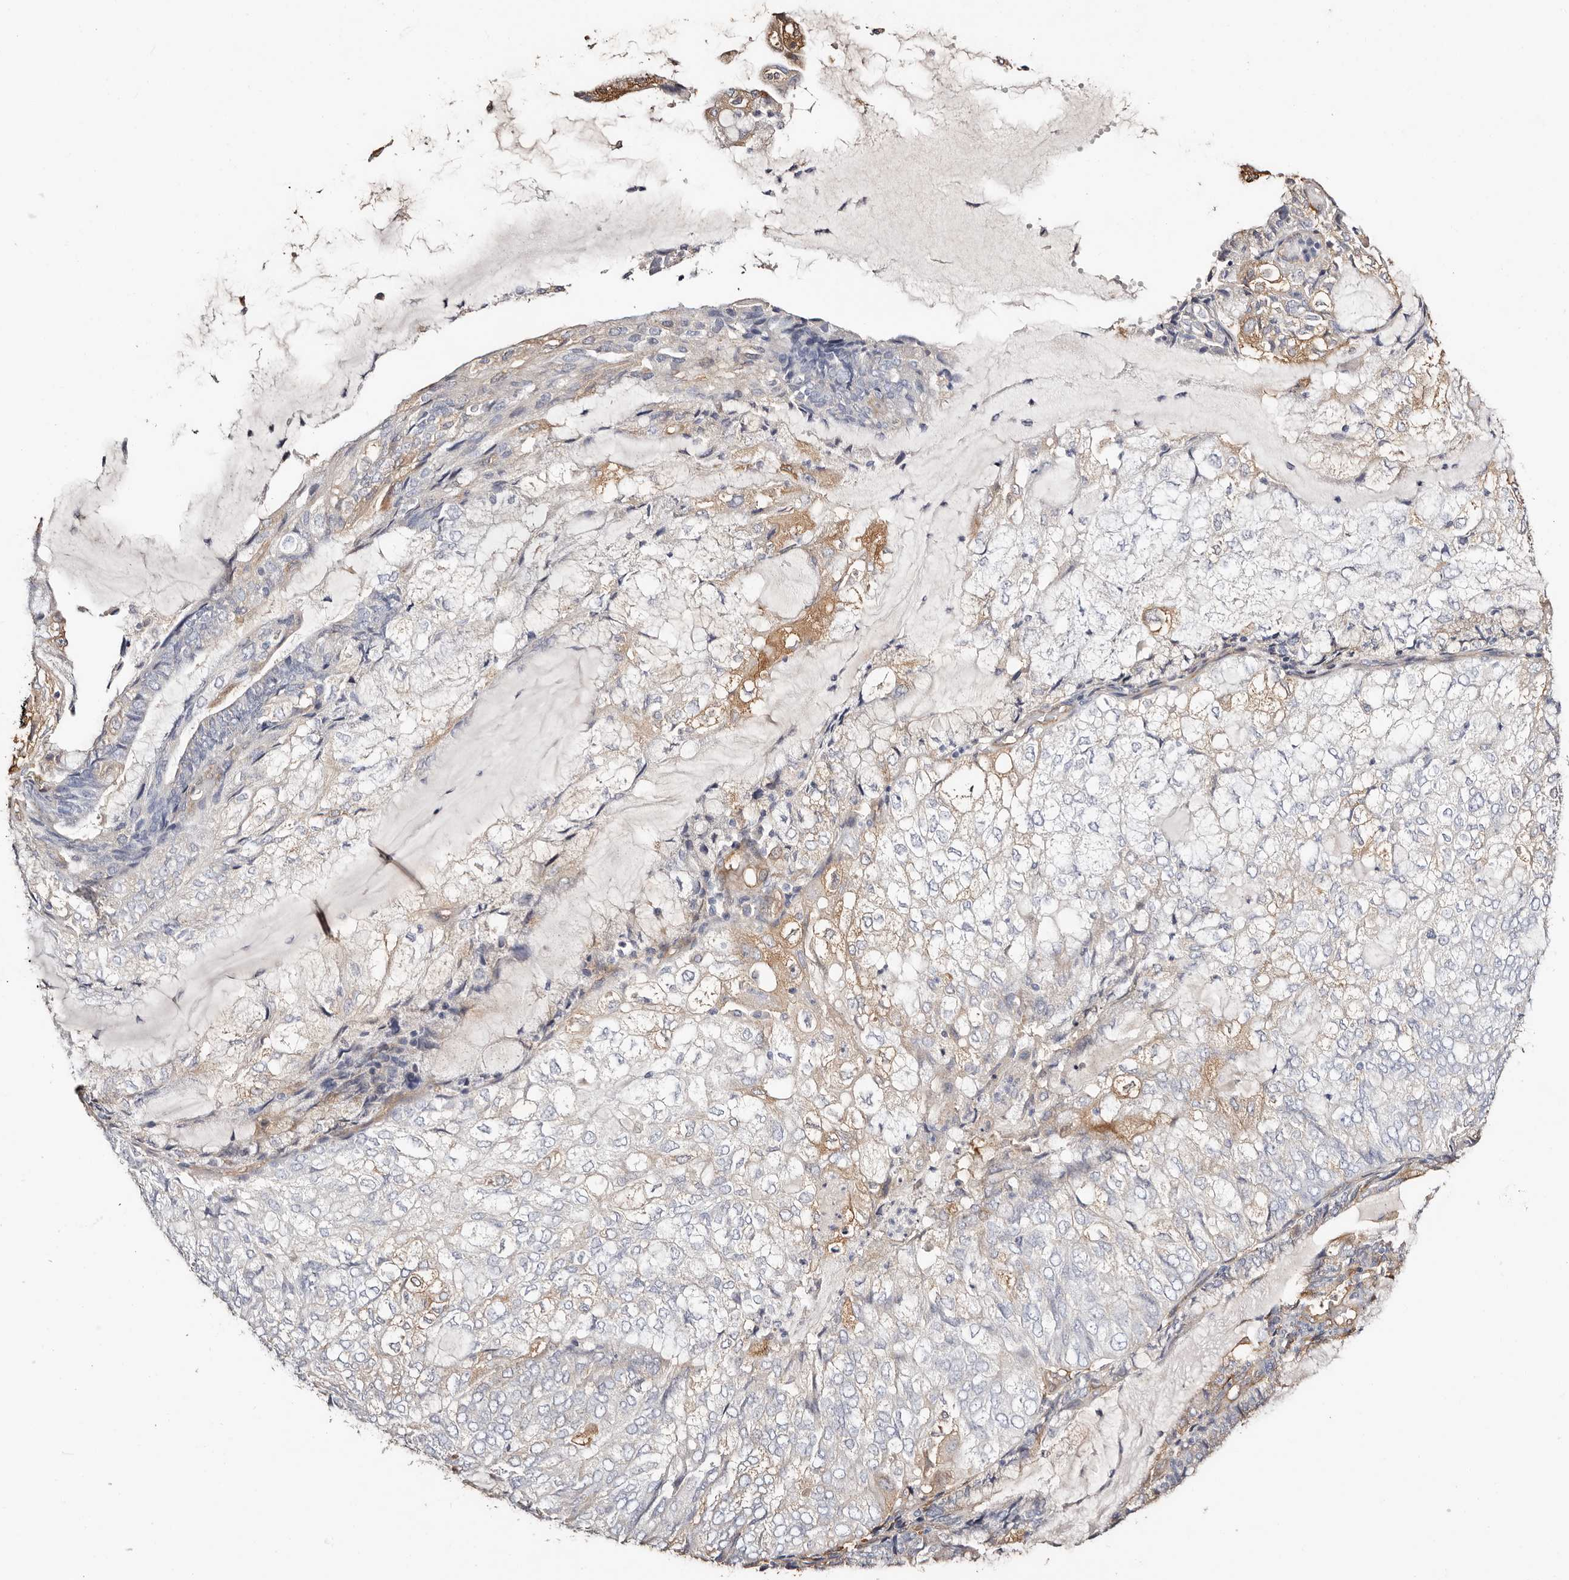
{"staining": {"intensity": "negative", "quantity": "none", "location": "none"}, "tissue": "endometrial cancer", "cell_type": "Tumor cells", "image_type": "cancer", "snomed": [{"axis": "morphology", "description": "Adenocarcinoma, NOS"}, {"axis": "topography", "description": "Endometrium"}], "caption": "The IHC photomicrograph has no significant staining in tumor cells of endometrial adenocarcinoma tissue. Brightfield microscopy of immunohistochemistry (IHC) stained with DAB (brown) and hematoxylin (blue), captured at high magnification.", "gene": "TGM2", "patient": {"sex": "female", "age": 81}}